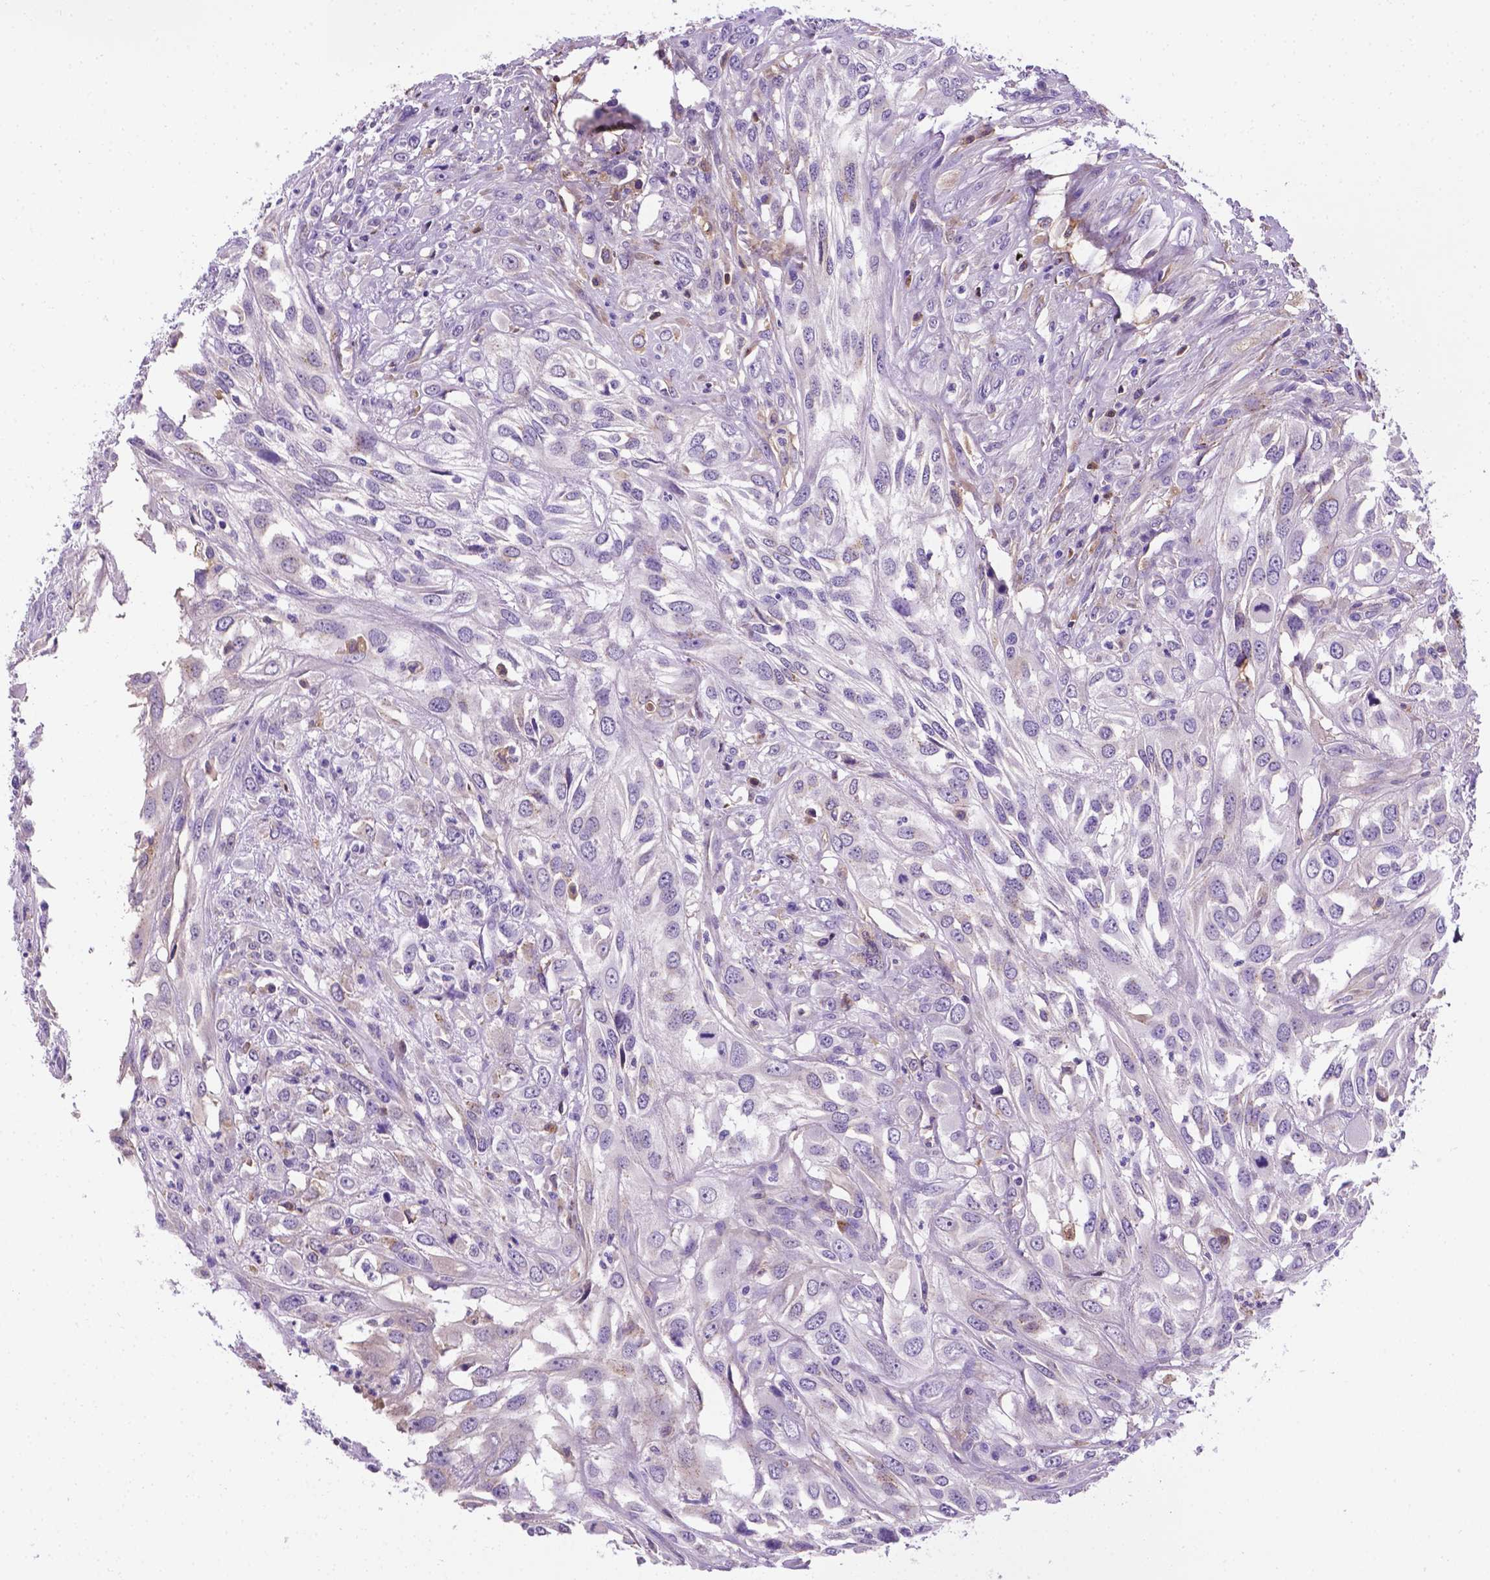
{"staining": {"intensity": "negative", "quantity": "none", "location": "none"}, "tissue": "urothelial cancer", "cell_type": "Tumor cells", "image_type": "cancer", "snomed": [{"axis": "morphology", "description": "Urothelial carcinoma, High grade"}, {"axis": "topography", "description": "Urinary bladder"}], "caption": "The photomicrograph reveals no significant positivity in tumor cells of urothelial carcinoma (high-grade). The staining is performed using DAB (3,3'-diaminobenzidine) brown chromogen with nuclei counter-stained in using hematoxylin.", "gene": "APOE", "patient": {"sex": "male", "age": 67}}